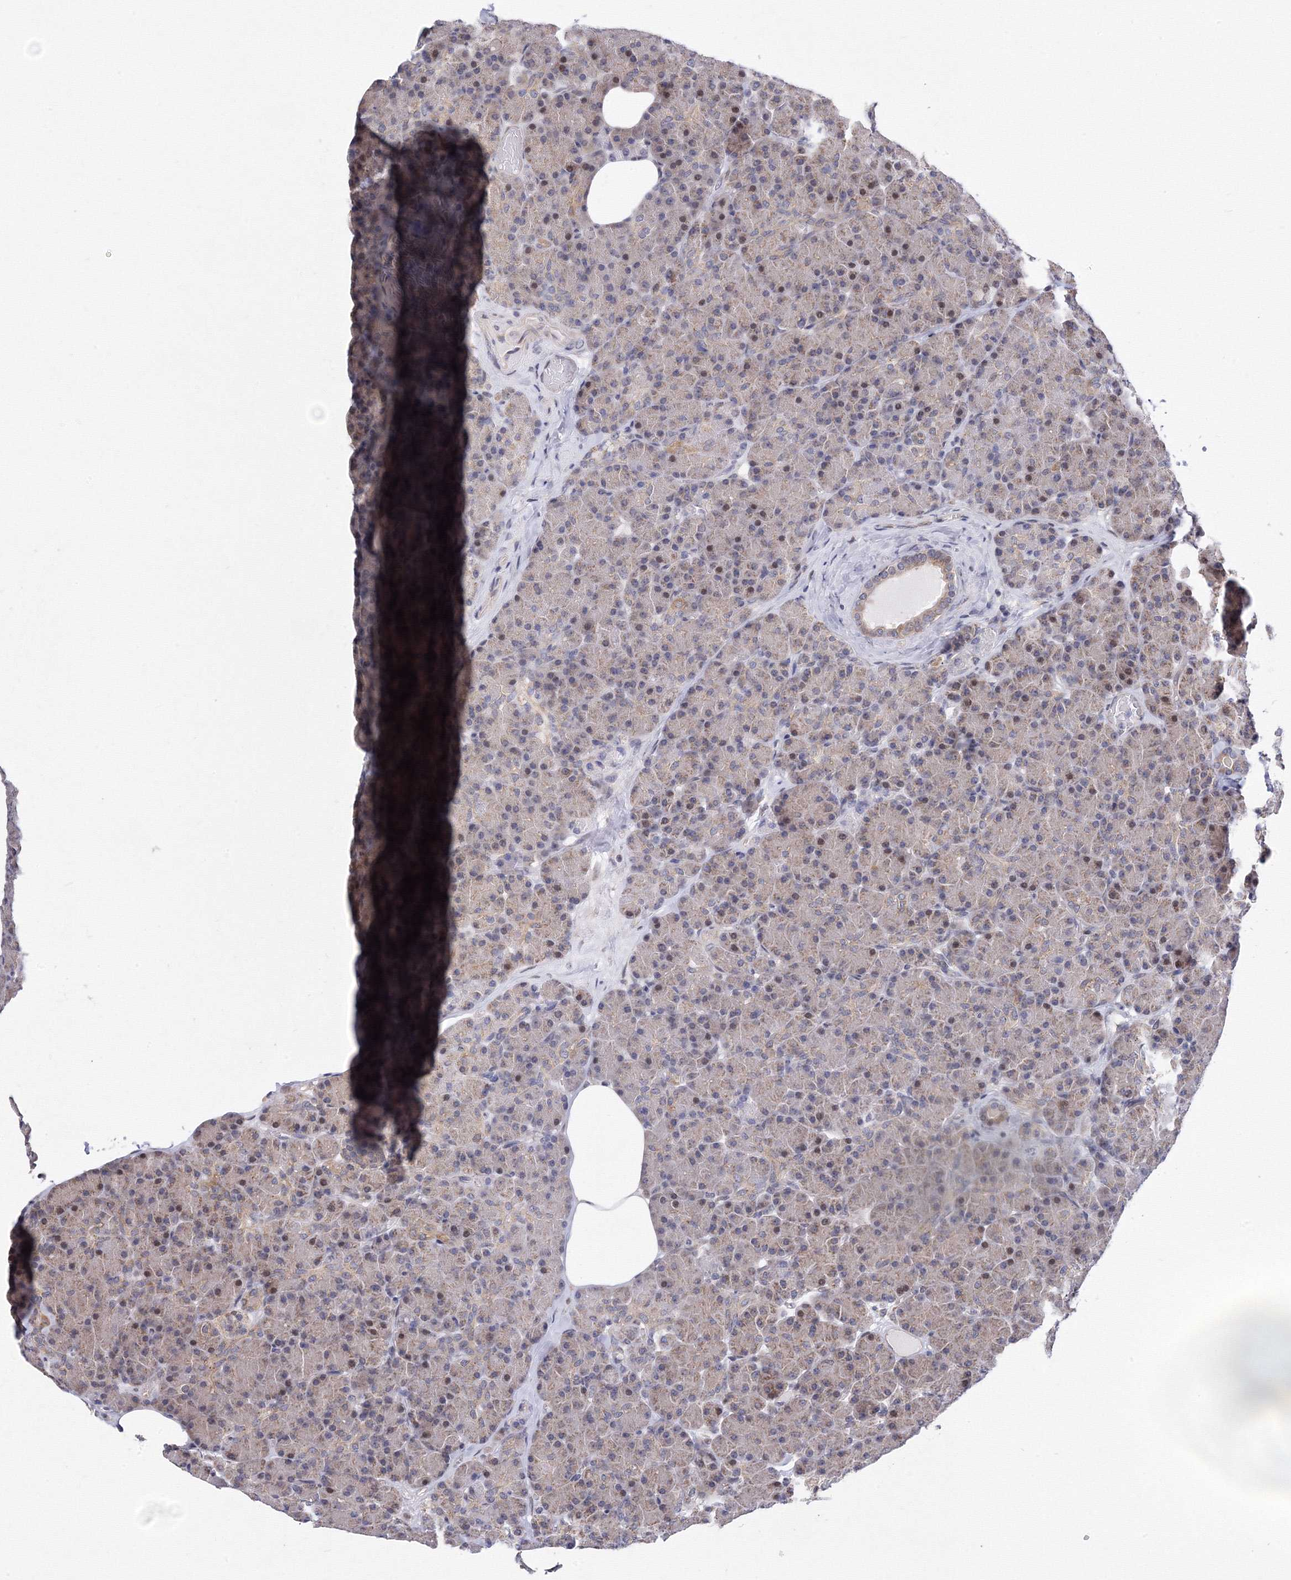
{"staining": {"intensity": "weak", "quantity": ">75%", "location": "cytoplasmic/membranous,nuclear"}, "tissue": "pancreas", "cell_type": "Exocrine glandular cells", "image_type": "normal", "snomed": [{"axis": "morphology", "description": "Normal tissue, NOS"}, {"axis": "topography", "description": "Pancreas"}], "caption": "A photomicrograph showing weak cytoplasmic/membranous,nuclear expression in about >75% of exocrine glandular cells in normal pancreas, as visualized by brown immunohistochemical staining.", "gene": "GPN1", "patient": {"sex": "female", "age": 43}}